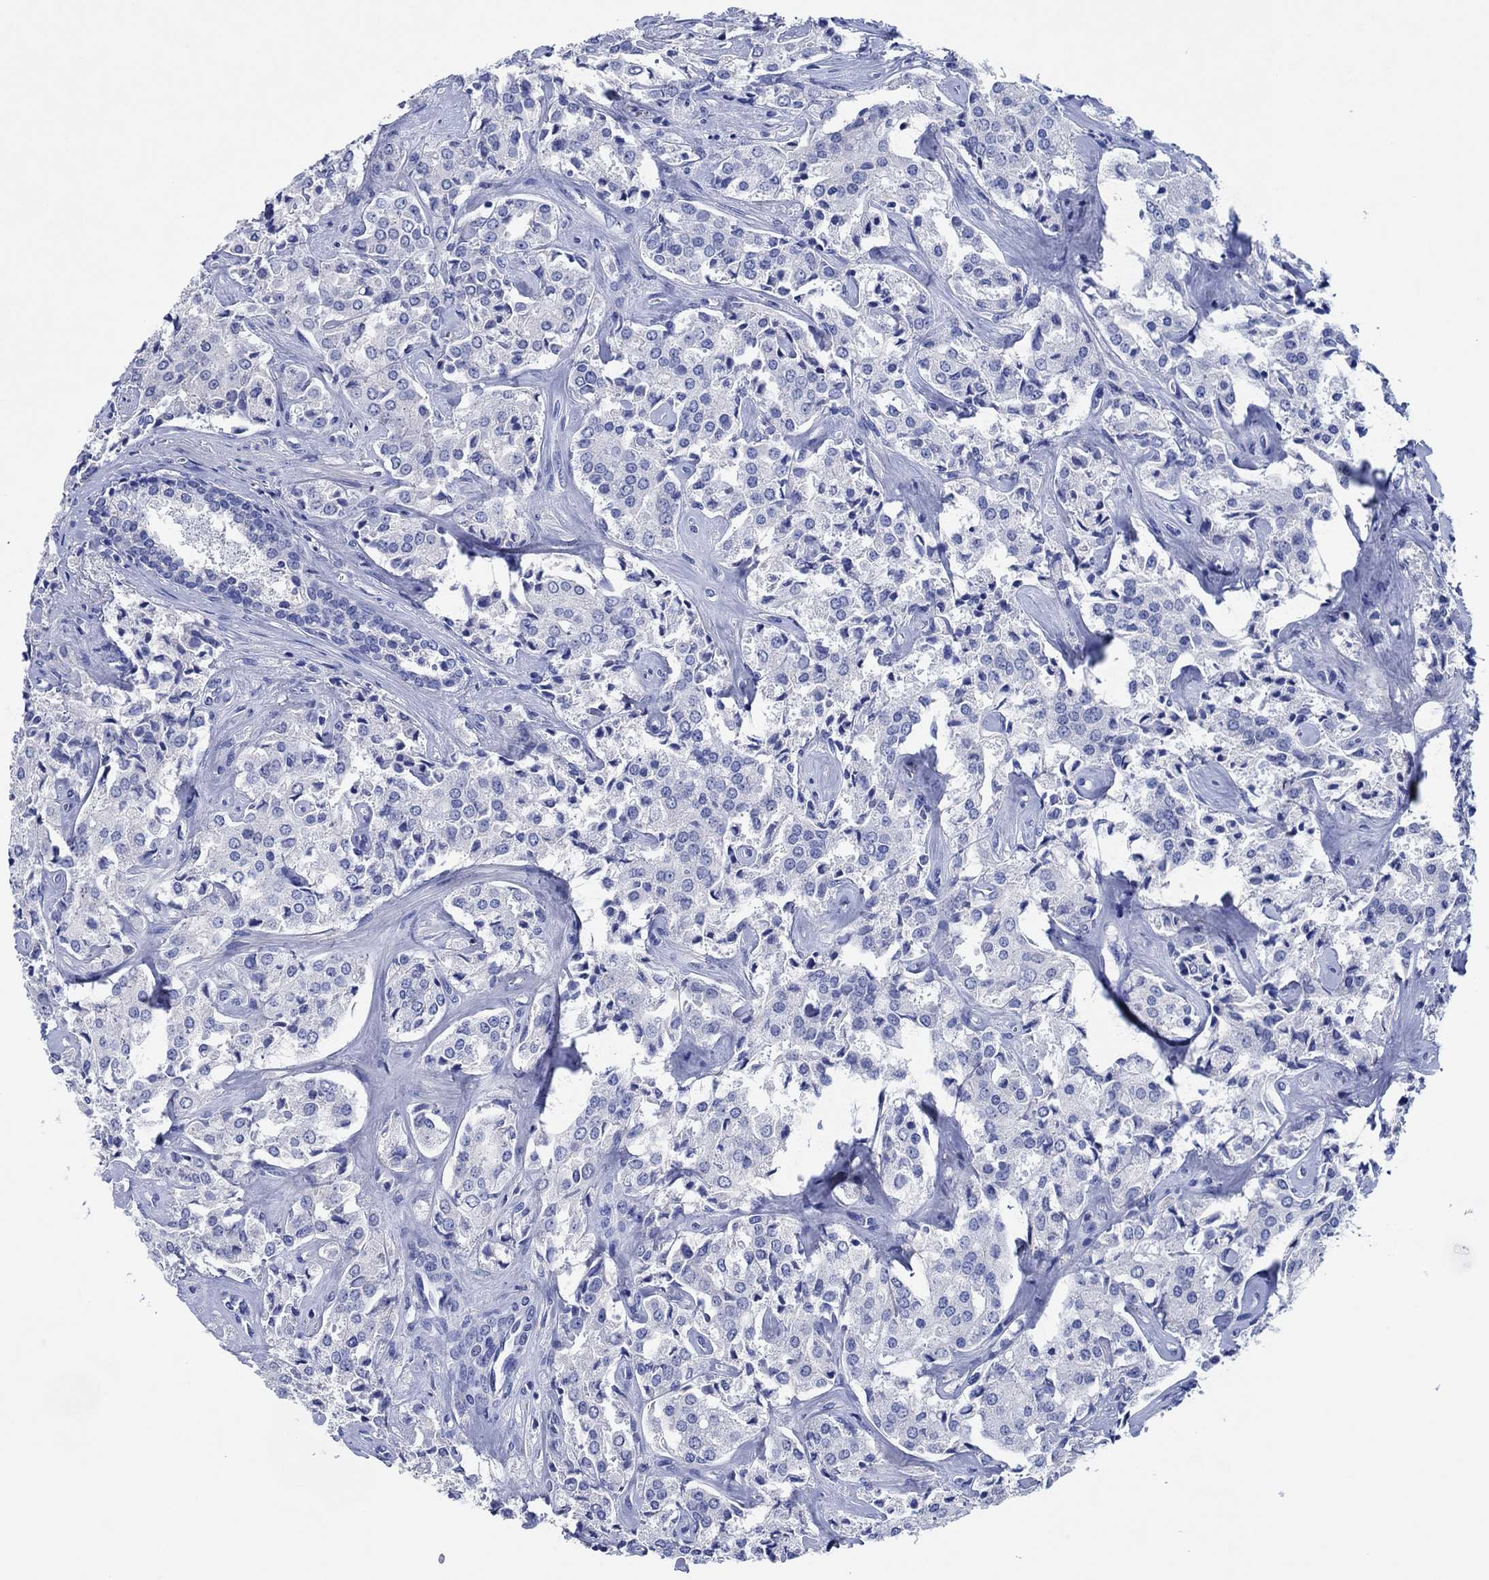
{"staining": {"intensity": "negative", "quantity": "none", "location": "none"}, "tissue": "prostate cancer", "cell_type": "Tumor cells", "image_type": "cancer", "snomed": [{"axis": "morphology", "description": "Adenocarcinoma, NOS"}, {"axis": "topography", "description": "Prostate"}], "caption": "The IHC micrograph has no significant positivity in tumor cells of prostate adenocarcinoma tissue. (DAB (3,3'-diaminobenzidine) IHC, high magnification).", "gene": "CPNE6", "patient": {"sex": "male", "age": 66}}